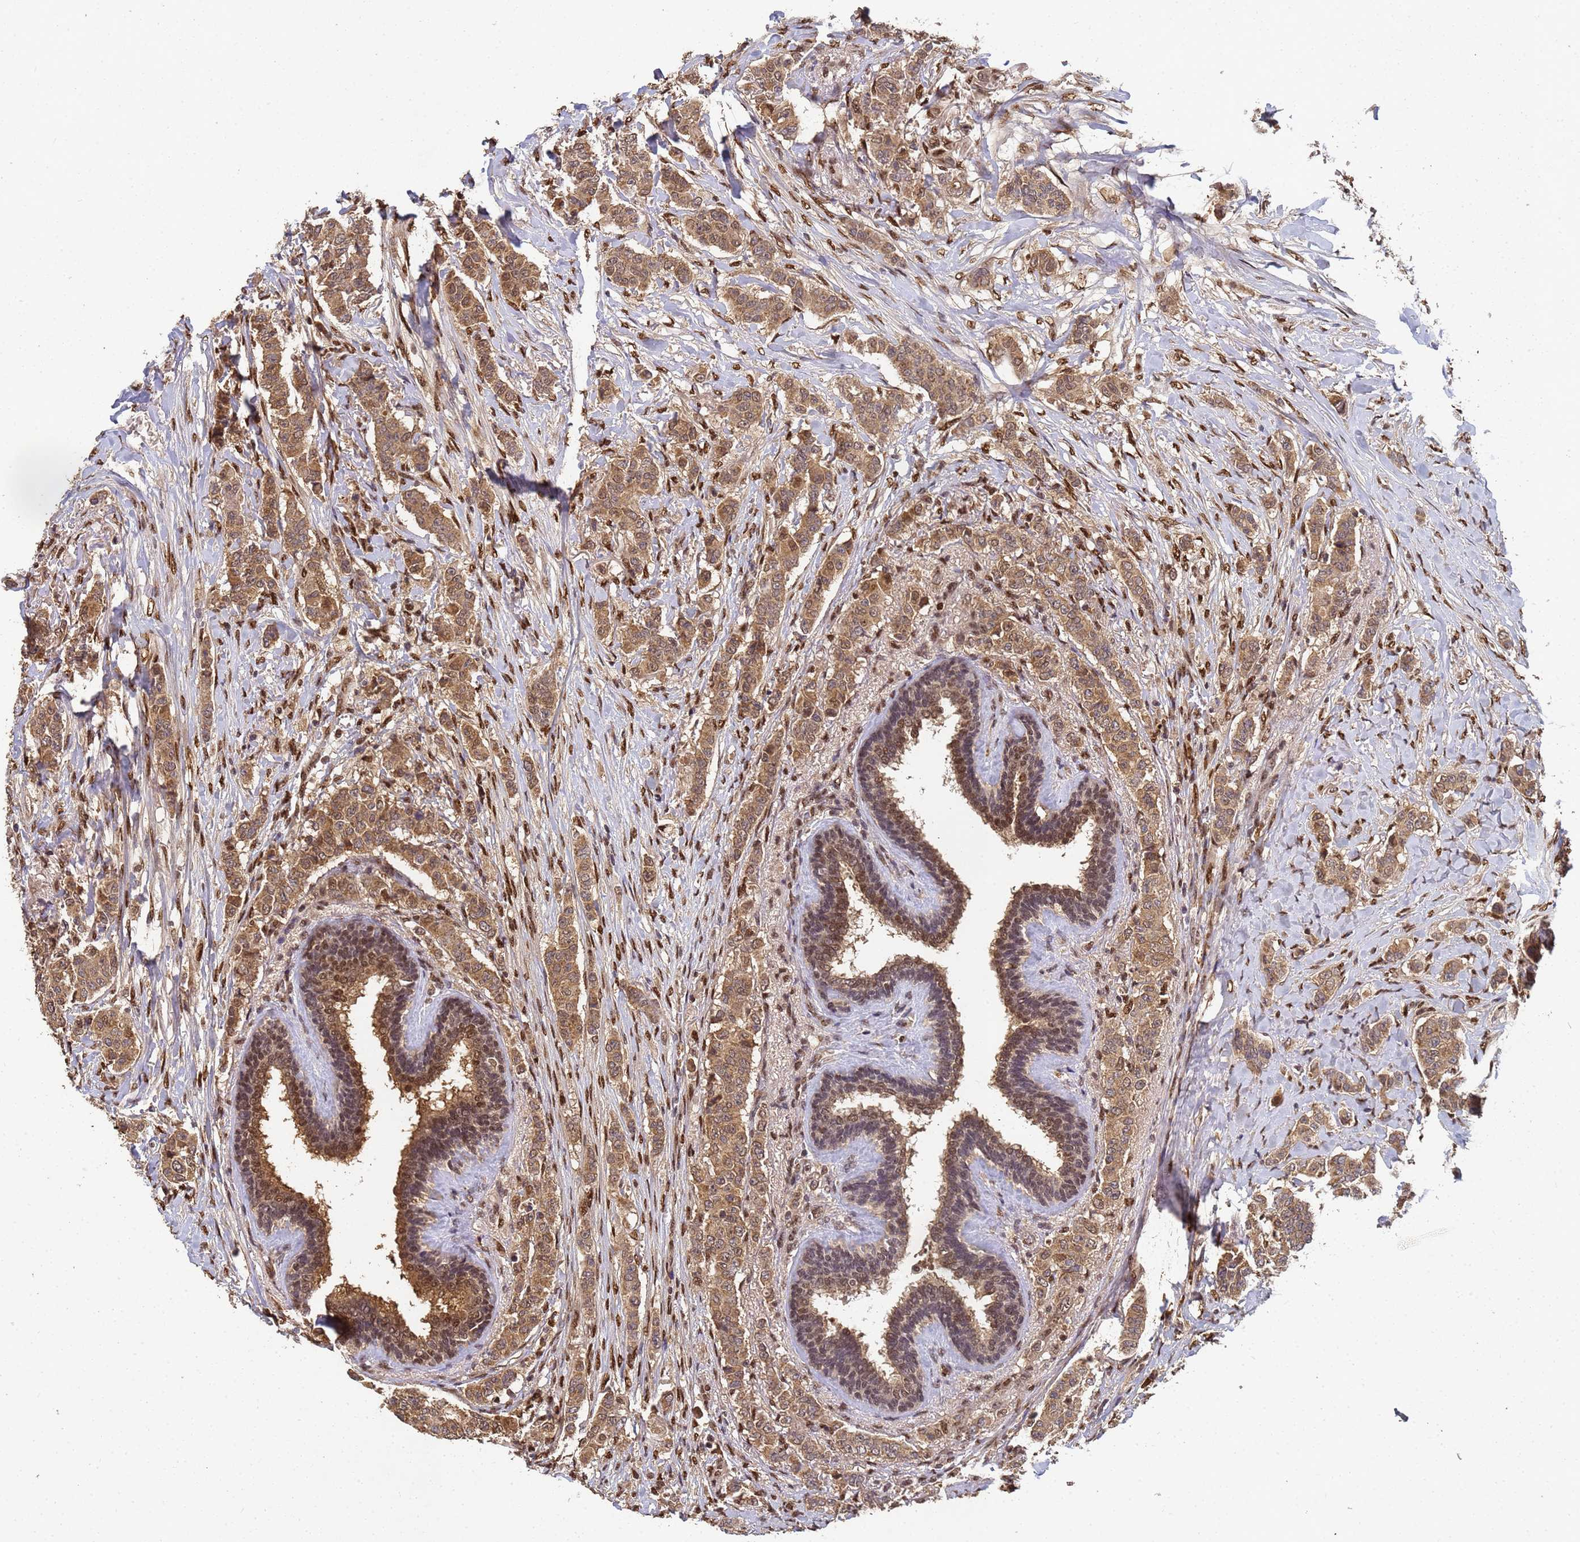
{"staining": {"intensity": "moderate", "quantity": ">75%", "location": "cytoplasmic/membranous,nuclear"}, "tissue": "breast cancer", "cell_type": "Tumor cells", "image_type": "cancer", "snomed": [{"axis": "morphology", "description": "Duct carcinoma"}, {"axis": "topography", "description": "Breast"}], "caption": "IHC of breast intraductal carcinoma demonstrates medium levels of moderate cytoplasmic/membranous and nuclear expression in about >75% of tumor cells.", "gene": "SECISBP2", "patient": {"sex": "female", "age": 40}}